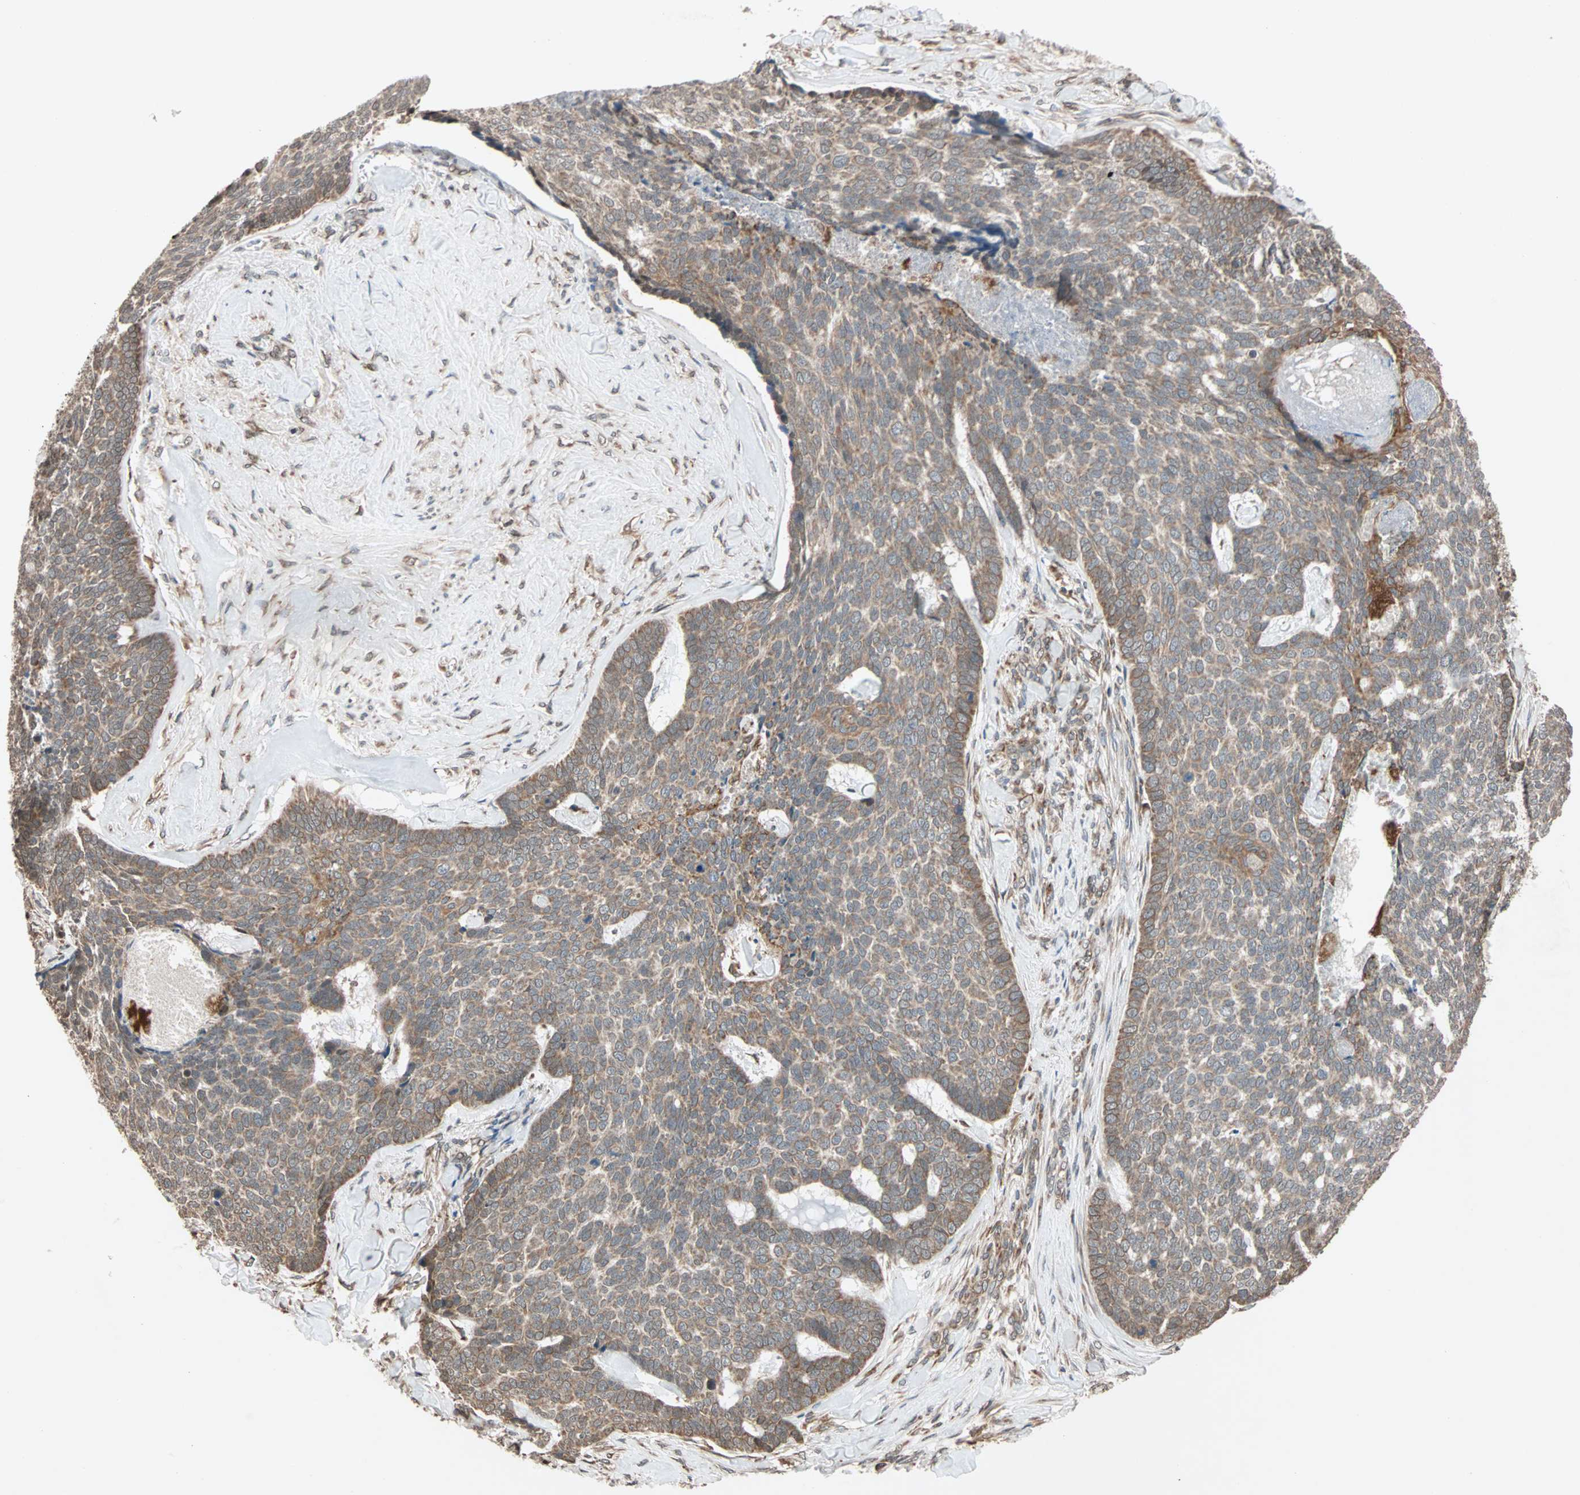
{"staining": {"intensity": "weak", "quantity": "25%-75%", "location": "cytoplasmic/membranous"}, "tissue": "skin cancer", "cell_type": "Tumor cells", "image_type": "cancer", "snomed": [{"axis": "morphology", "description": "Basal cell carcinoma"}, {"axis": "topography", "description": "Skin"}], "caption": "The histopathology image displays a brown stain indicating the presence of a protein in the cytoplasmic/membranous of tumor cells in basal cell carcinoma (skin).", "gene": "AUP1", "patient": {"sex": "male", "age": 84}}